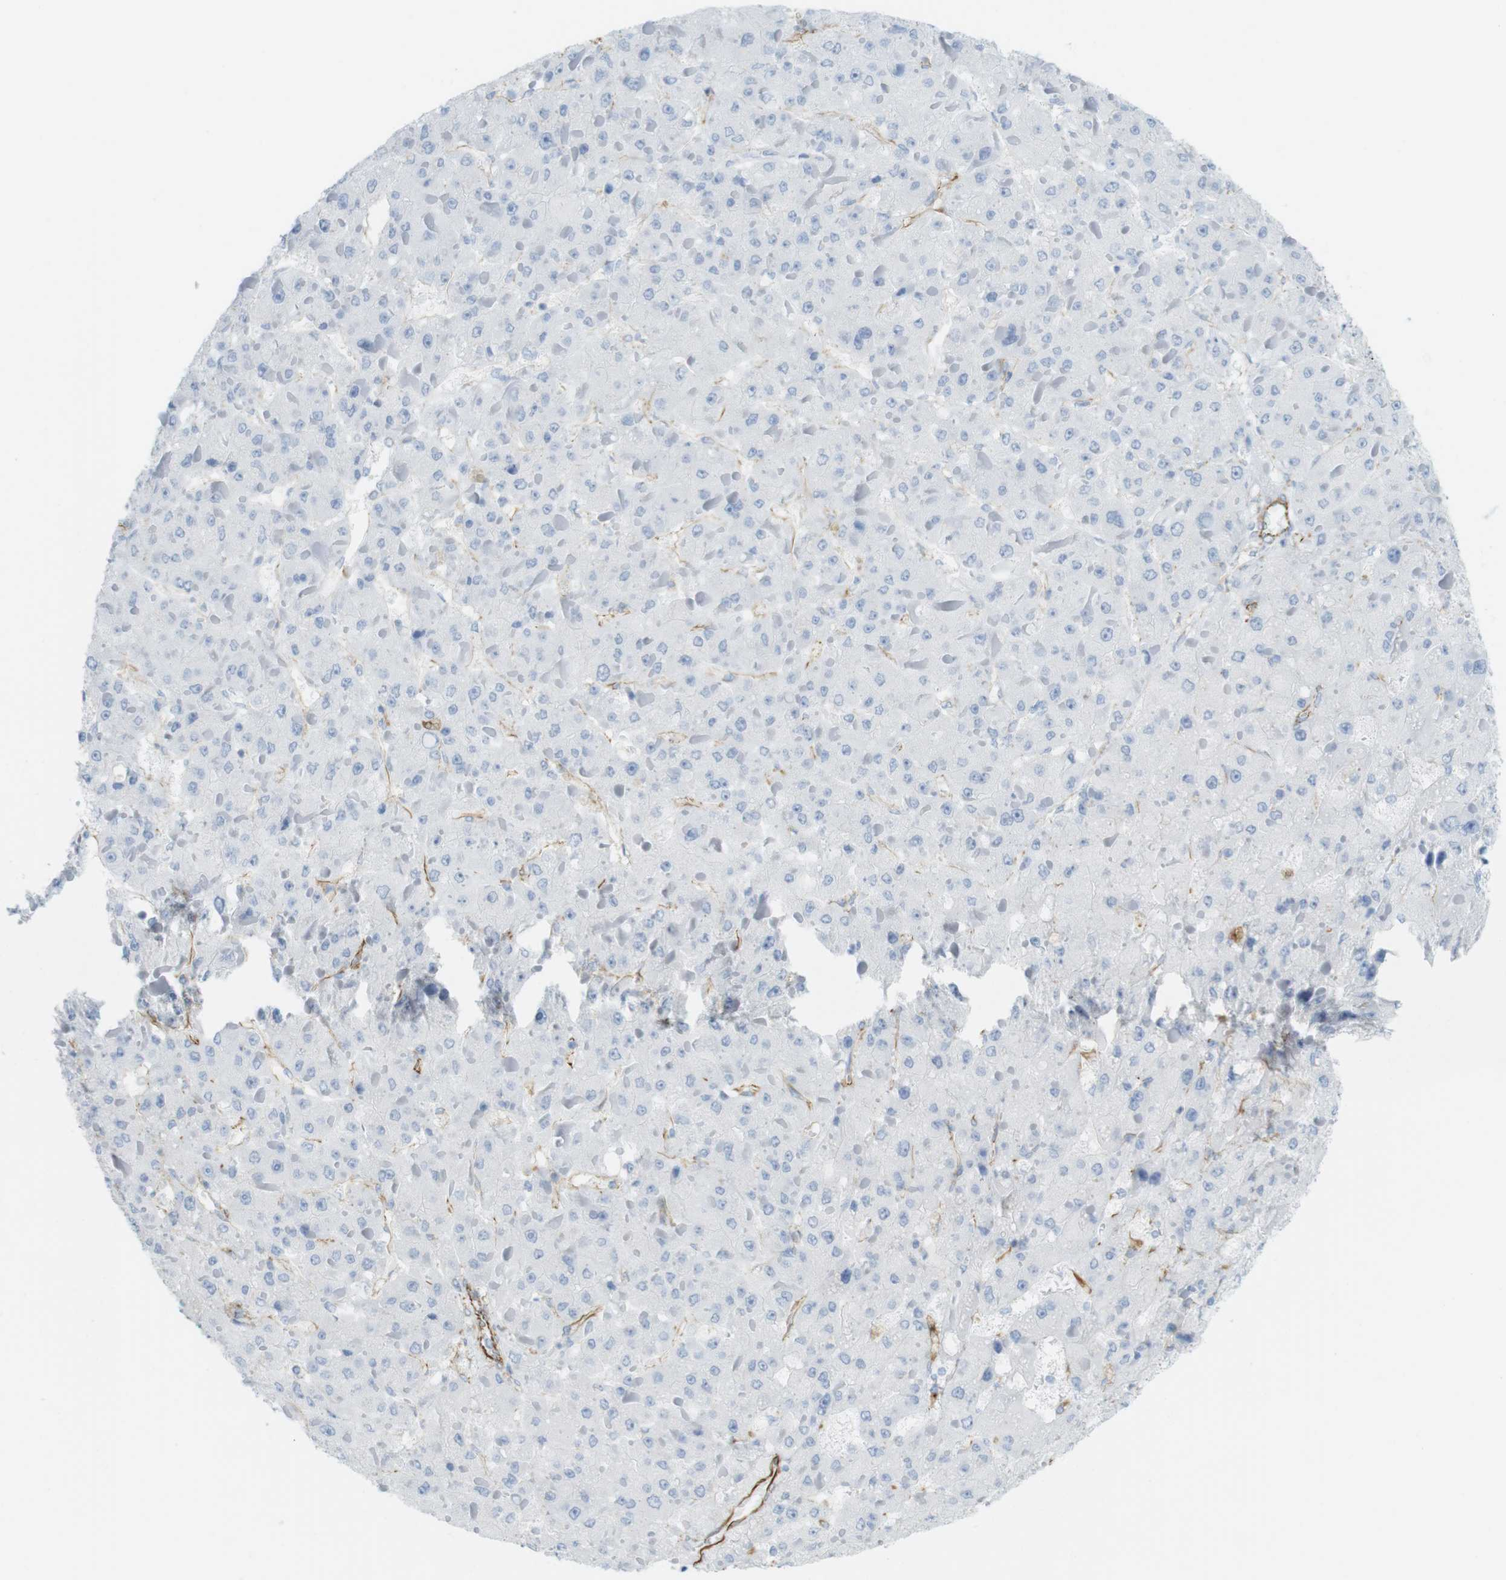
{"staining": {"intensity": "negative", "quantity": "none", "location": "none"}, "tissue": "liver cancer", "cell_type": "Tumor cells", "image_type": "cancer", "snomed": [{"axis": "morphology", "description": "Carcinoma, Hepatocellular, NOS"}, {"axis": "topography", "description": "Liver"}], "caption": "A micrograph of human liver hepatocellular carcinoma is negative for staining in tumor cells. (DAB (3,3'-diaminobenzidine) immunohistochemistry (IHC) visualized using brightfield microscopy, high magnification).", "gene": "MS4A10", "patient": {"sex": "female", "age": 73}}